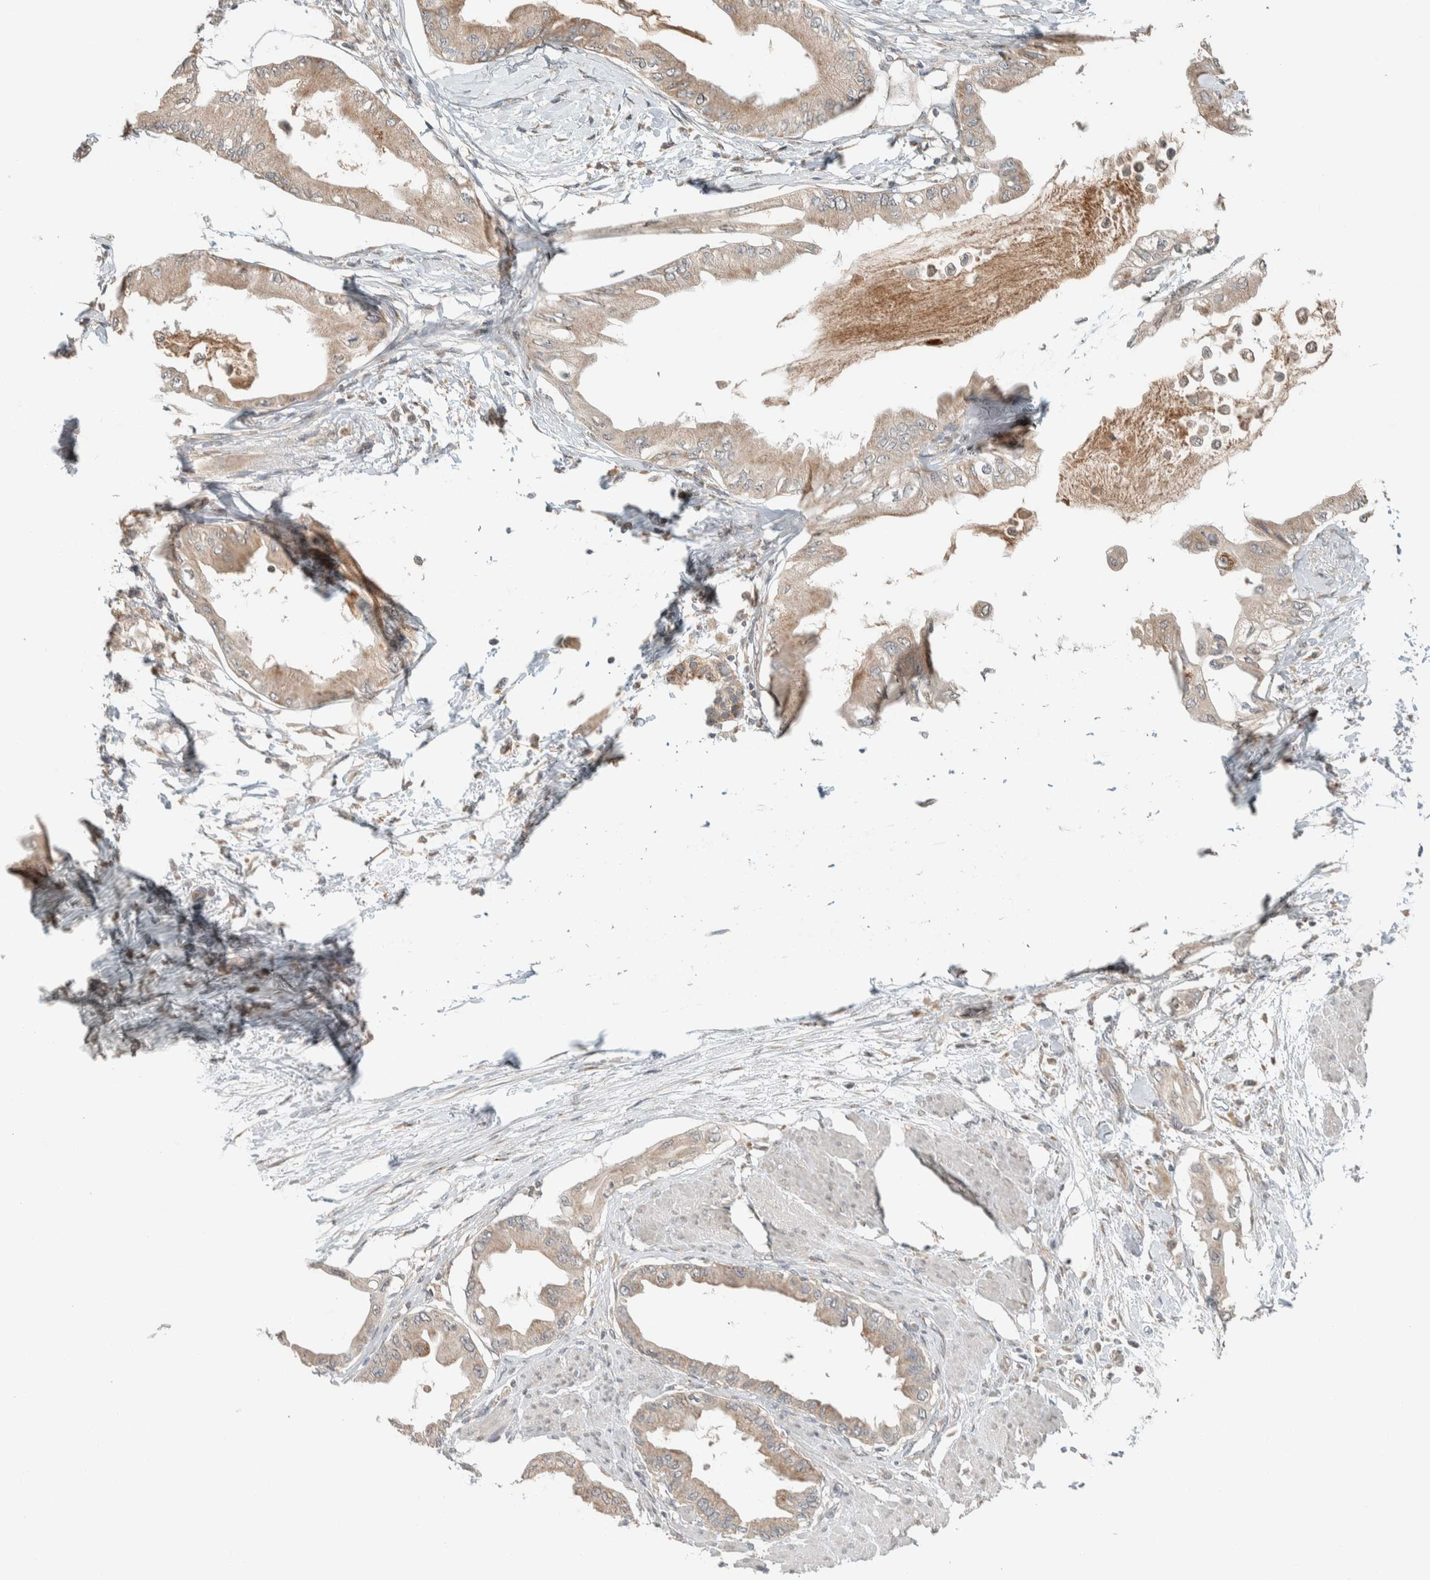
{"staining": {"intensity": "weak", "quantity": ">75%", "location": "cytoplasmic/membranous"}, "tissue": "pancreatic cancer", "cell_type": "Tumor cells", "image_type": "cancer", "snomed": [{"axis": "morphology", "description": "Normal tissue, NOS"}, {"axis": "morphology", "description": "Adenocarcinoma, NOS"}, {"axis": "topography", "description": "Pancreas"}, {"axis": "topography", "description": "Duodenum"}], "caption": "Brown immunohistochemical staining in human pancreatic cancer (adenocarcinoma) exhibits weak cytoplasmic/membranous staining in approximately >75% of tumor cells. The staining was performed using DAB to visualize the protein expression in brown, while the nuclei were stained in blue with hematoxylin (Magnification: 20x).", "gene": "NBR1", "patient": {"sex": "female", "age": 60}}